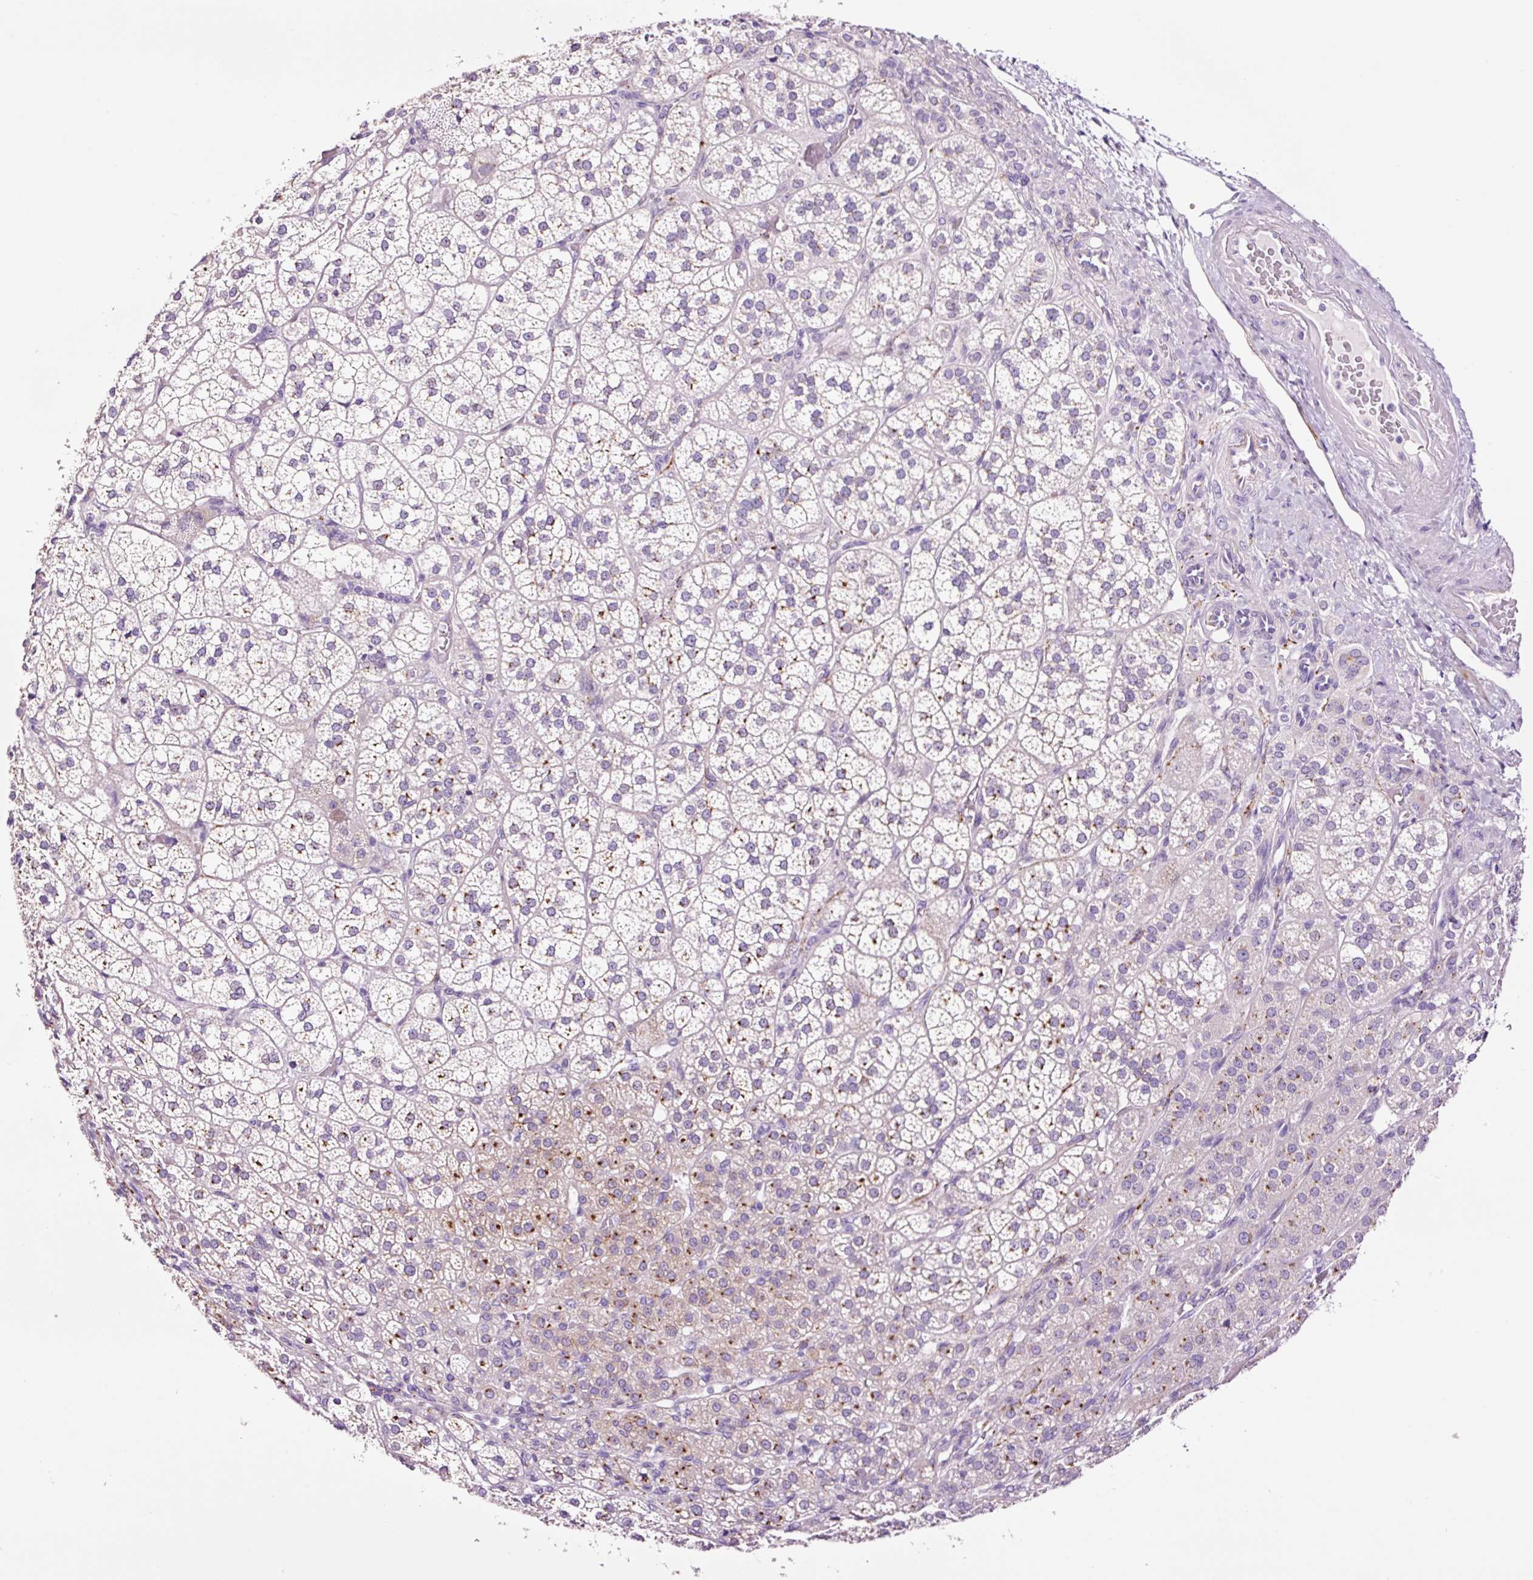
{"staining": {"intensity": "moderate", "quantity": "25%-75%", "location": "cytoplasmic/membranous"}, "tissue": "adrenal gland", "cell_type": "Glandular cells", "image_type": "normal", "snomed": [{"axis": "morphology", "description": "Normal tissue, NOS"}, {"axis": "topography", "description": "Adrenal gland"}], "caption": "Immunohistochemistry (DAB (3,3'-diaminobenzidine)) staining of benign human adrenal gland reveals moderate cytoplasmic/membranous protein expression in about 25%-75% of glandular cells.", "gene": "PAM", "patient": {"sex": "female", "age": 60}}